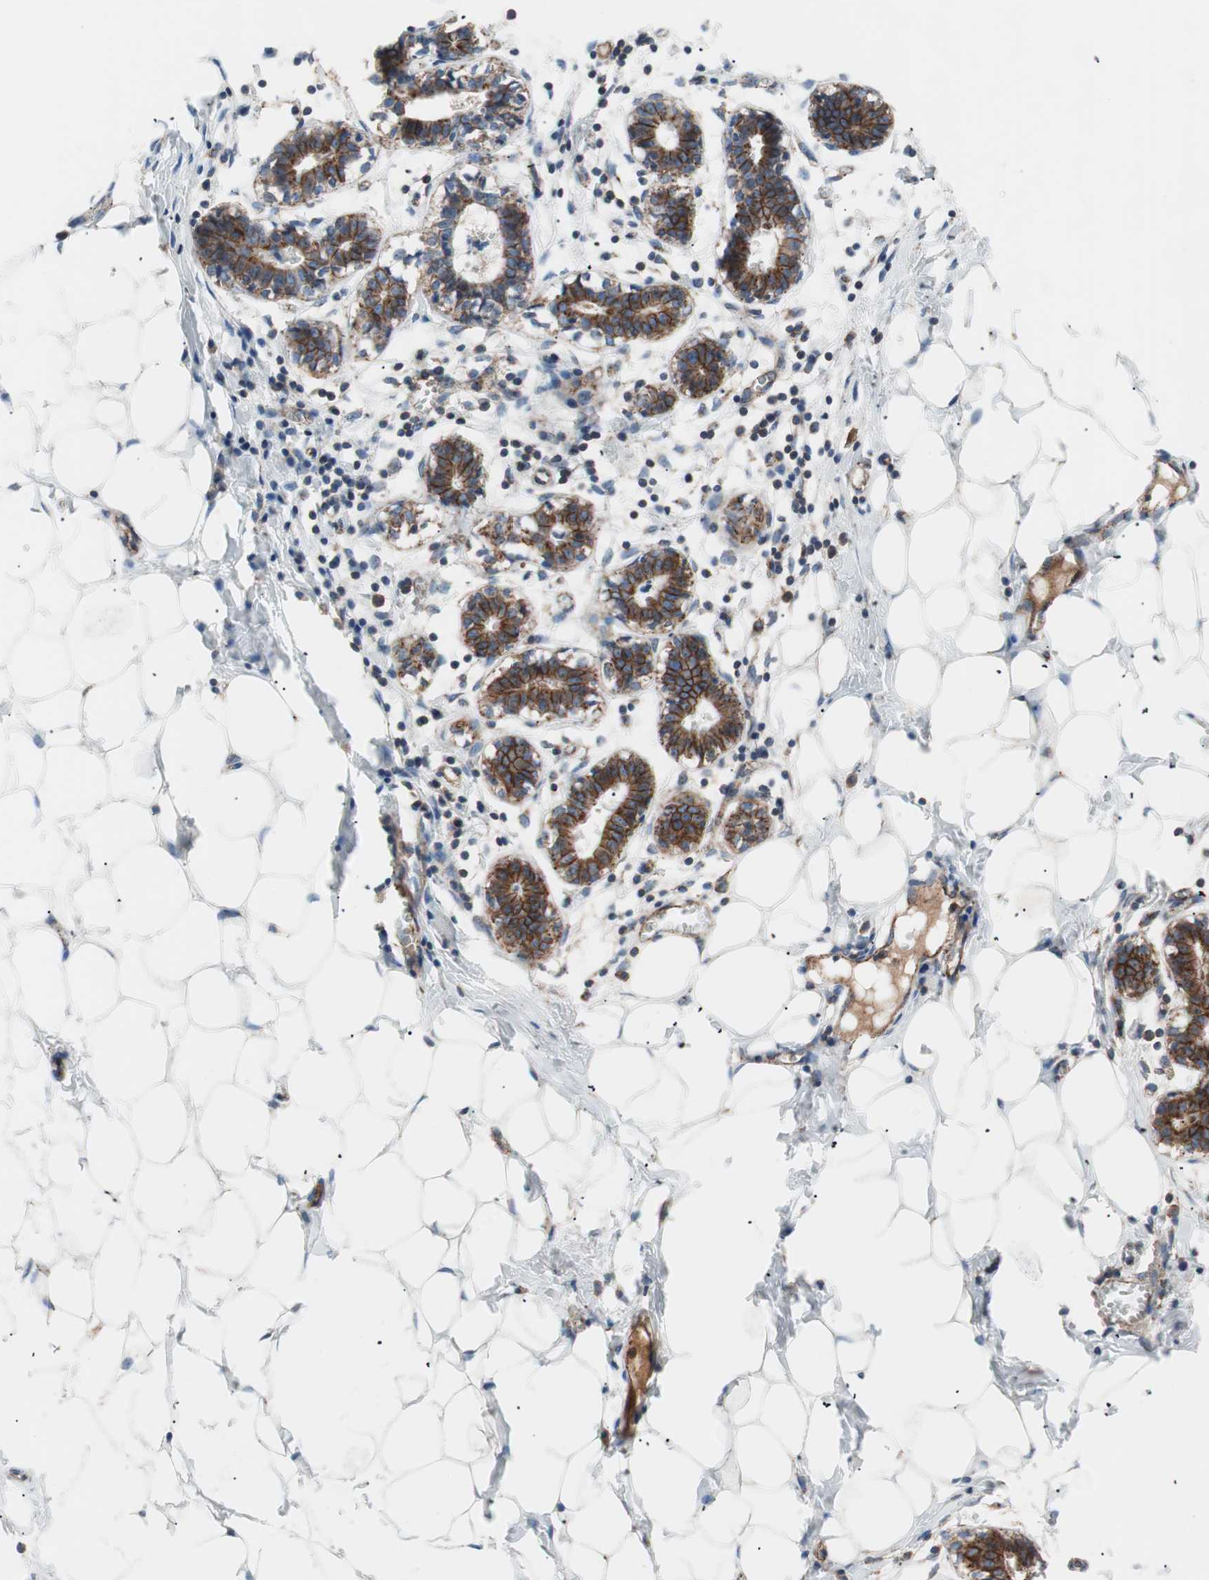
{"staining": {"intensity": "weak", "quantity": "25%-75%", "location": "cytoplasmic/membranous"}, "tissue": "breast", "cell_type": "Adipocytes", "image_type": "normal", "snomed": [{"axis": "morphology", "description": "Normal tissue, NOS"}, {"axis": "topography", "description": "Breast"}], "caption": "A histopathology image of breast stained for a protein shows weak cytoplasmic/membranous brown staining in adipocytes. The protein is stained brown, and the nuclei are stained in blue (DAB IHC with brightfield microscopy, high magnification).", "gene": "FLOT2", "patient": {"sex": "female", "age": 27}}